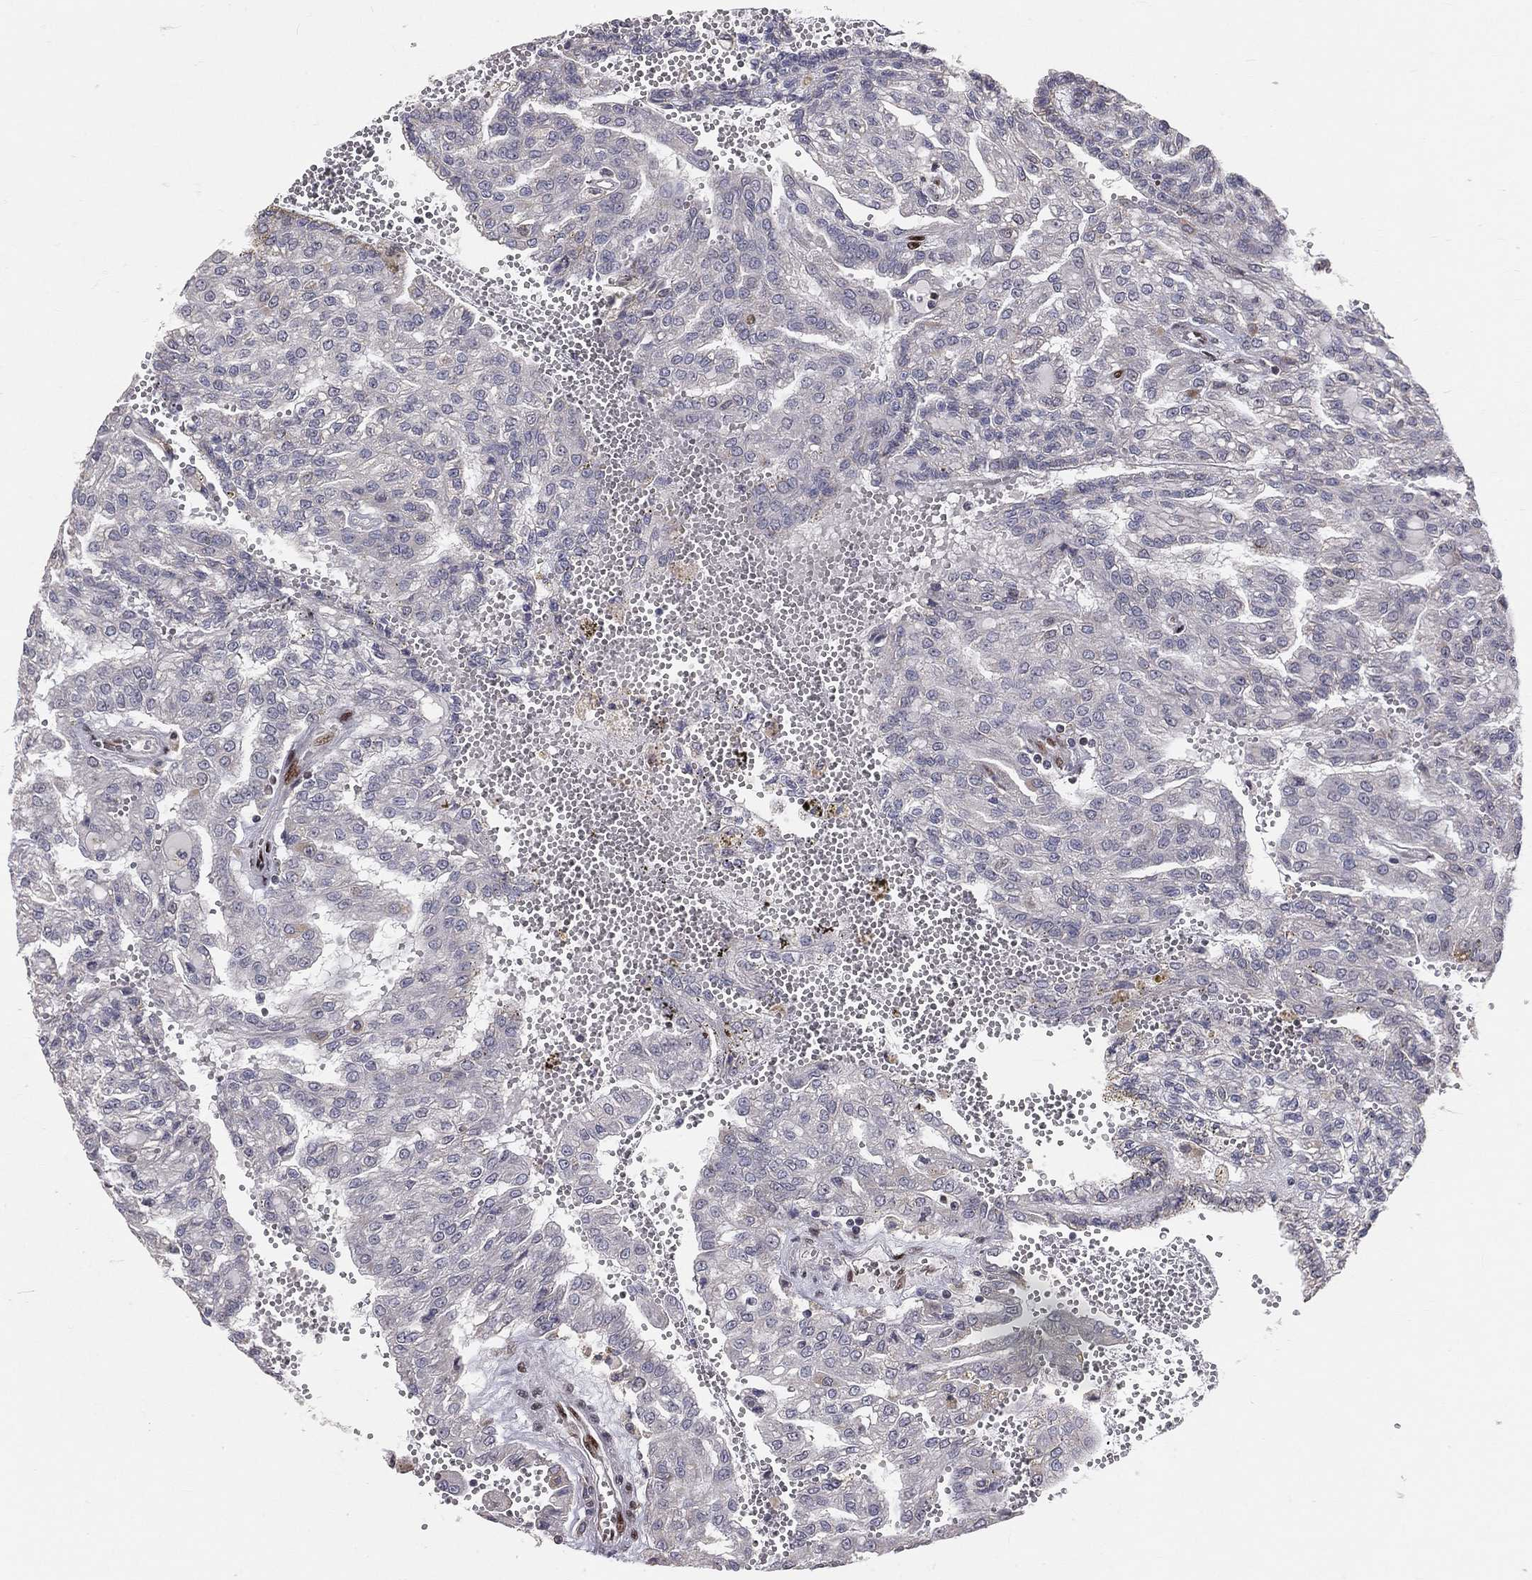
{"staining": {"intensity": "negative", "quantity": "none", "location": "none"}, "tissue": "renal cancer", "cell_type": "Tumor cells", "image_type": "cancer", "snomed": [{"axis": "morphology", "description": "Adenocarcinoma, NOS"}, {"axis": "topography", "description": "Kidney"}], "caption": "DAB immunohistochemical staining of renal cancer reveals no significant staining in tumor cells.", "gene": "ZEB1", "patient": {"sex": "male", "age": 63}}